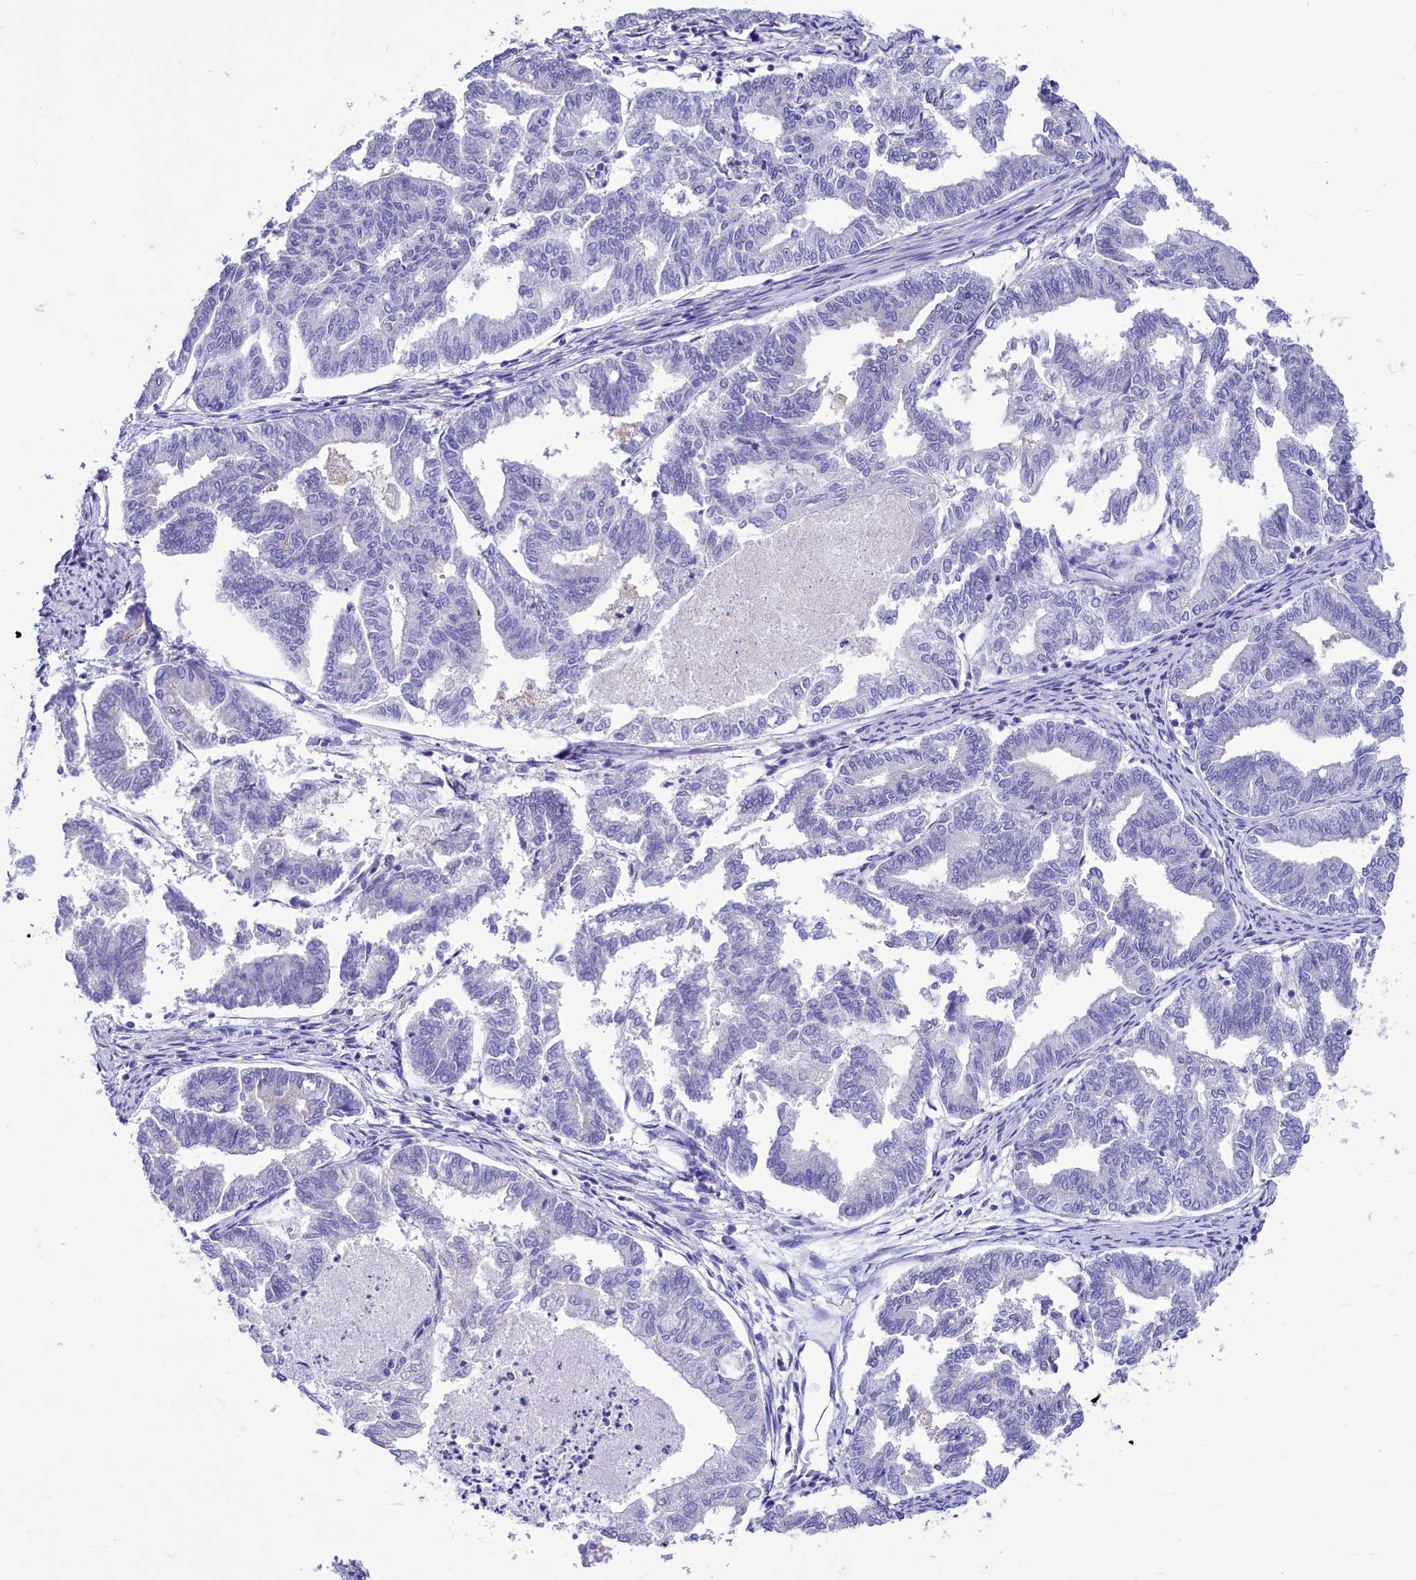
{"staining": {"intensity": "negative", "quantity": "none", "location": "none"}, "tissue": "endometrial cancer", "cell_type": "Tumor cells", "image_type": "cancer", "snomed": [{"axis": "morphology", "description": "Adenocarcinoma, NOS"}, {"axis": "topography", "description": "Endometrium"}], "caption": "High power microscopy histopathology image of an immunohistochemistry photomicrograph of endometrial adenocarcinoma, revealing no significant expression in tumor cells.", "gene": "TTC36", "patient": {"sex": "female", "age": 79}}